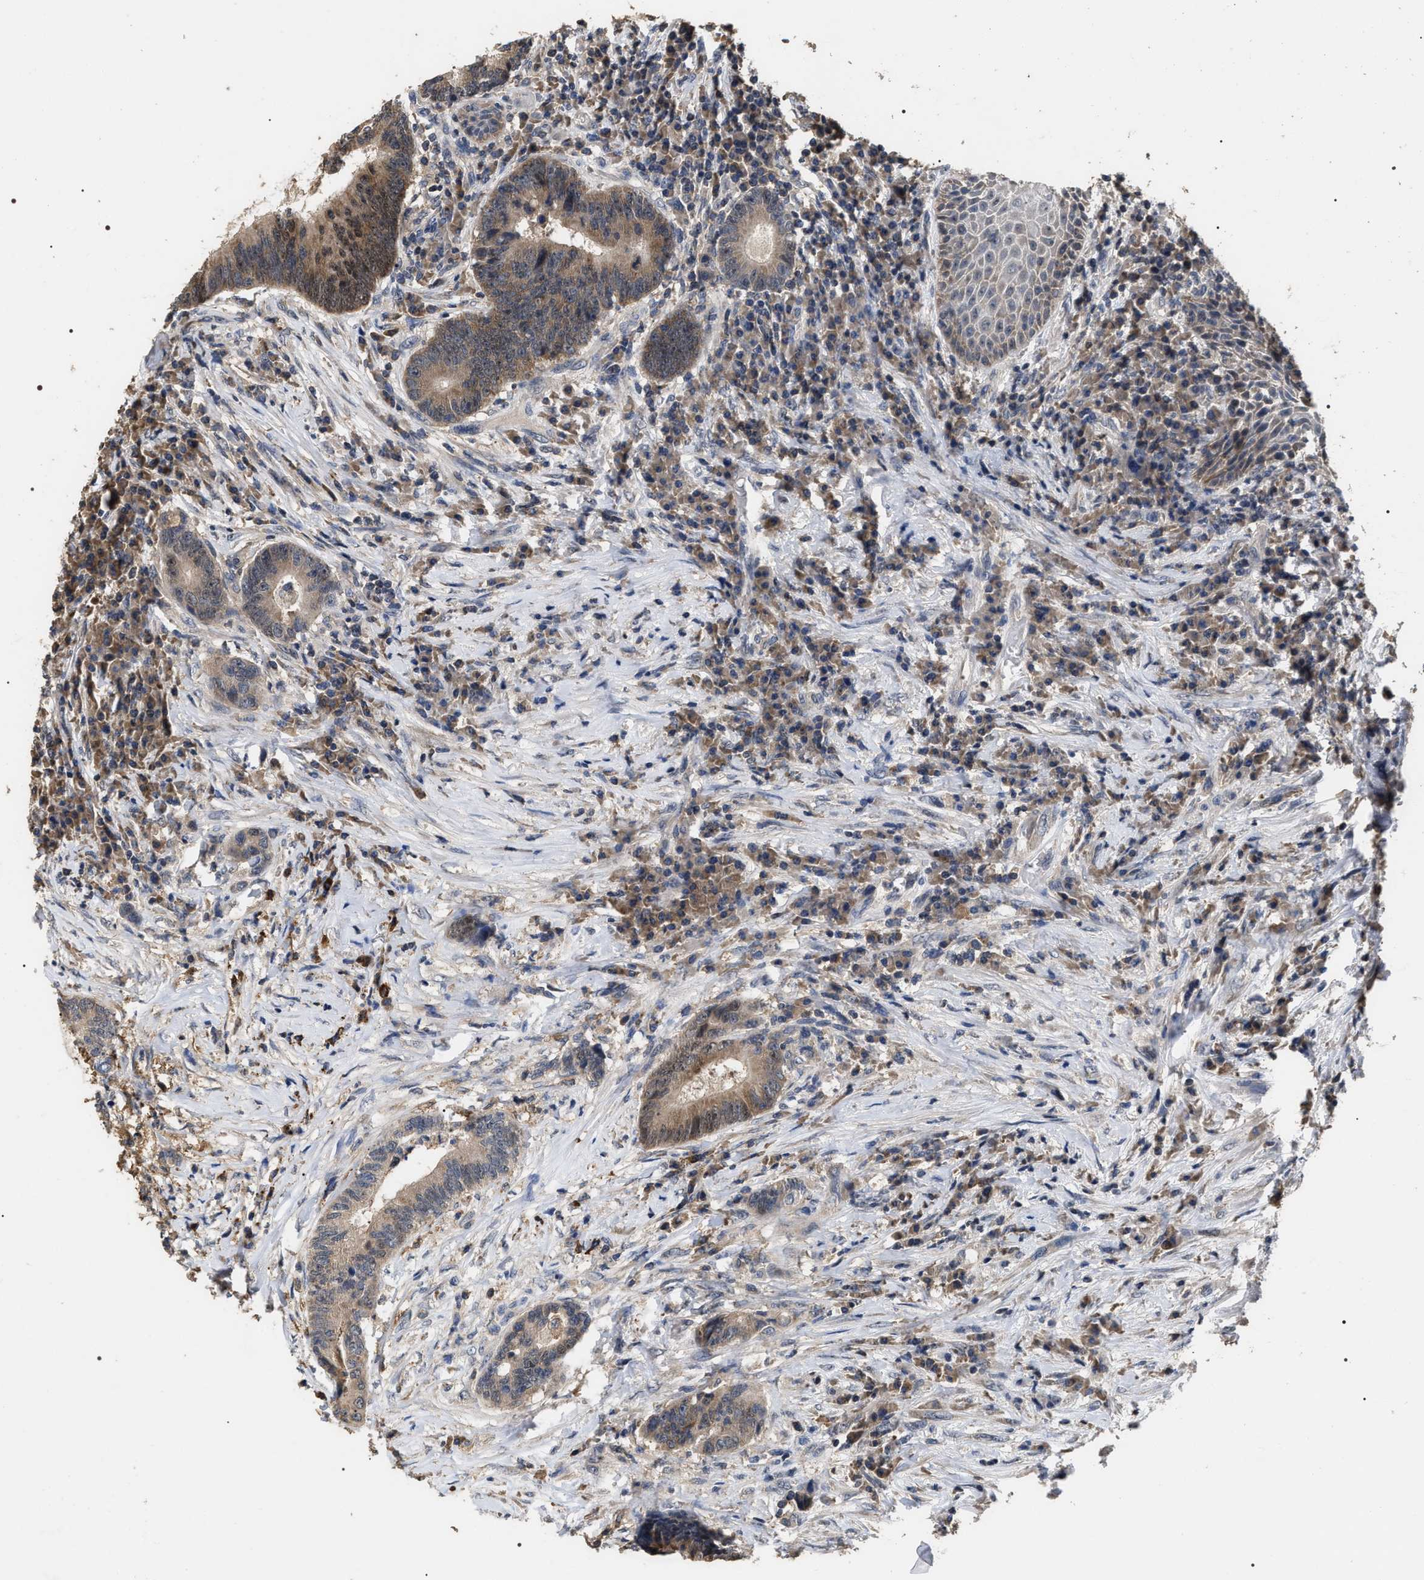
{"staining": {"intensity": "moderate", "quantity": ">75%", "location": "cytoplasmic/membranous"}, "tissue": "colorectal cancer", "cell_type": "Tumor cells", "image_type": "cancer", "snomed": [{"axis": "morphology", "description": "Adenocarcinoma, NOS"}, {"axis": "topography", "description": "Rectum"}, {"axis": "topography", "description": "Anal"}], "caption": "Protein staining of colorectal cancer (adenocarcinoma) tissue demonstrates moderate cytoplasmic/membranous expression in about >75% of tumor cells.", "gene": "UPF3A", "patient": {"sex": "female", "age": 89}}